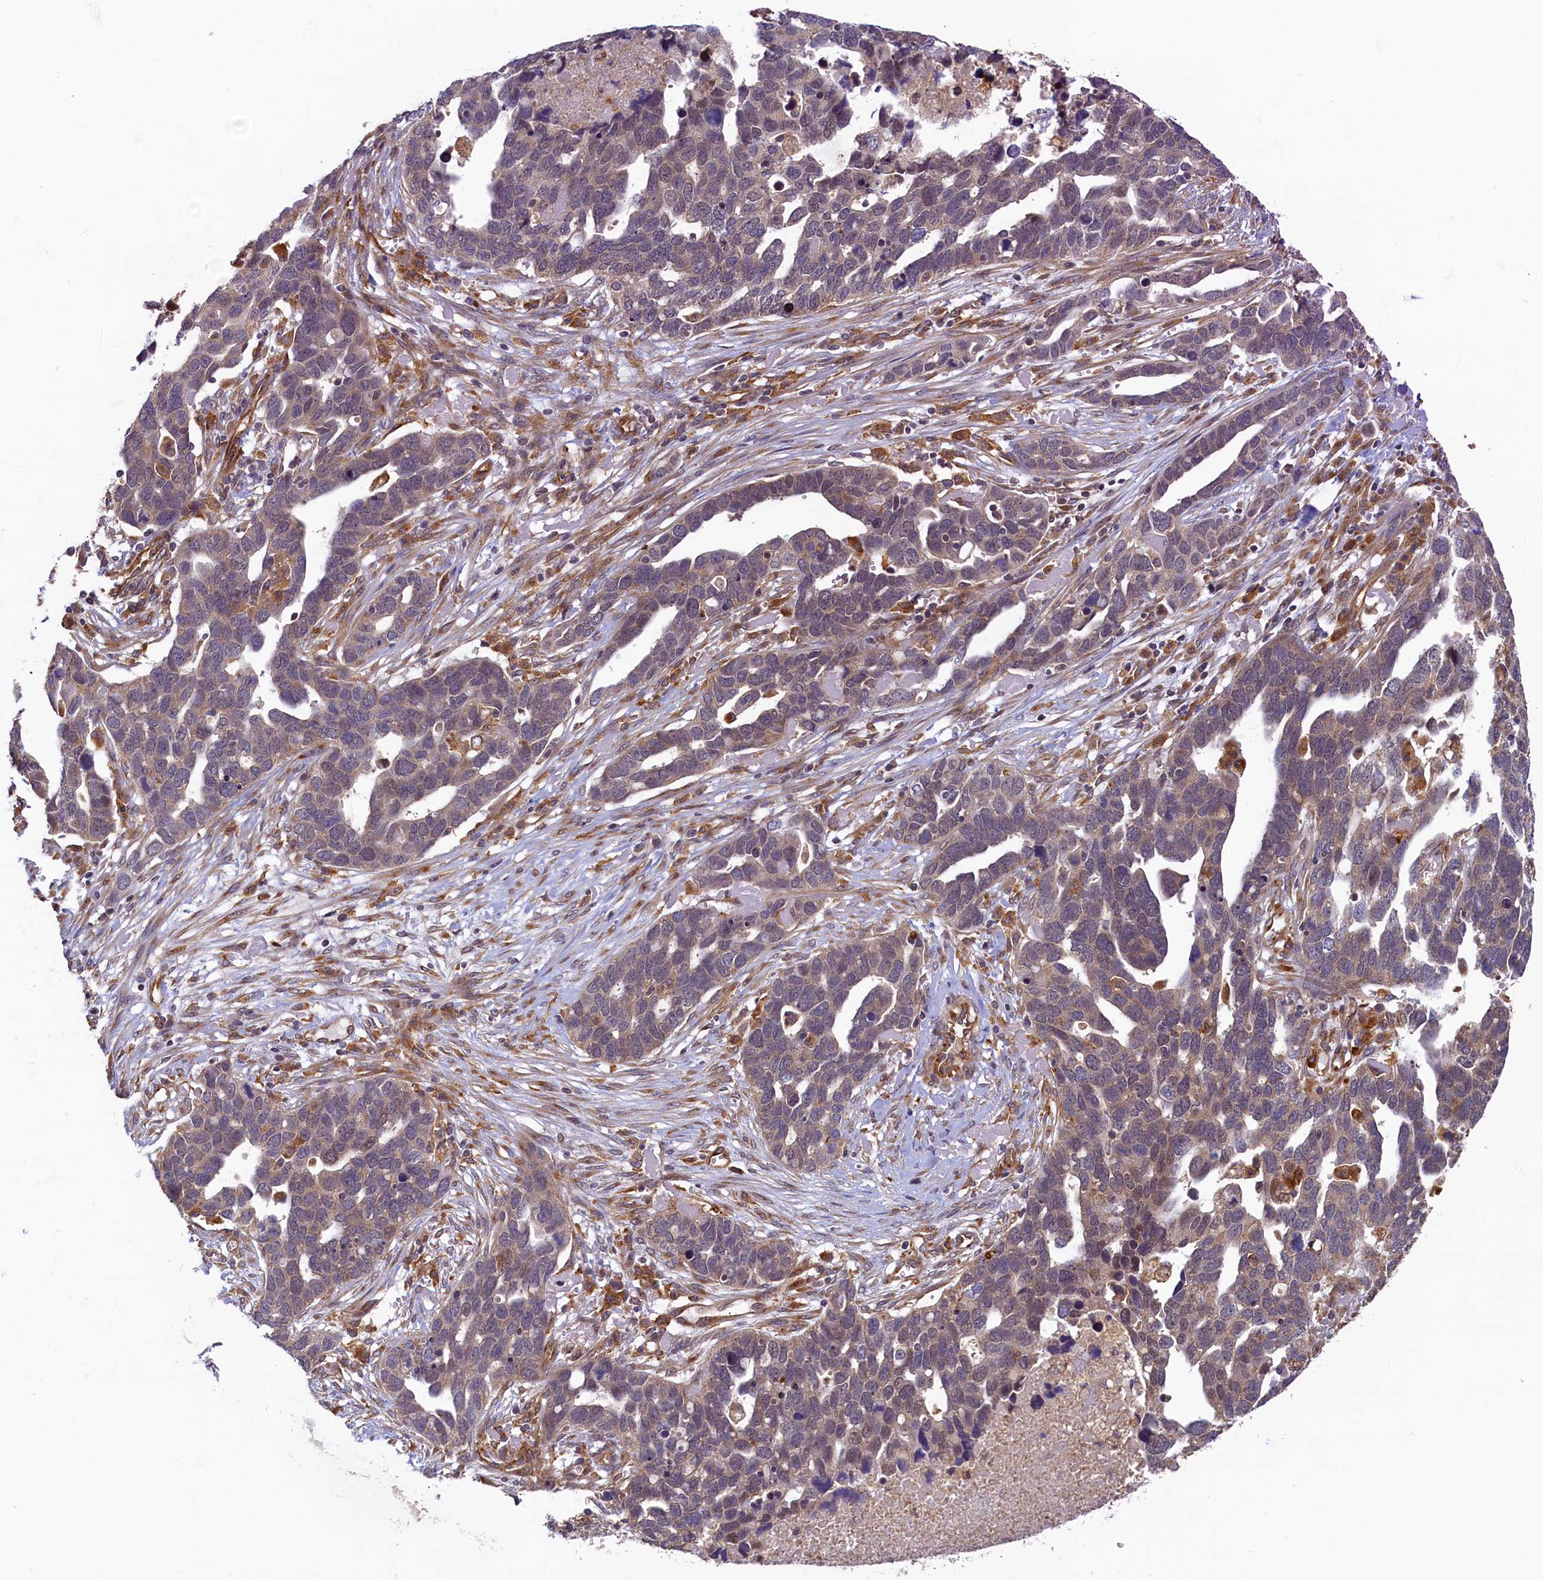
{"staining": {"intensity": "weak", "quantity": "<25%", "location": "nuclear"}, "tissue": "ovarian cancer", "cell_type": "Tumor cells", "image_type": "cancer", "snomed": [{"axis": "morphology", "description": "Cystadenocarcinoma, serous, NOS"}, {"axis": "topography", "description": "Ovary"}], "caption": "DAB (3,3'-diaminobenzidine) immunohistochemical staining of human ovarian serous cystadenocarcinoma shows no significant expression in tumor cells.", "gene": "STX12", "patient": {"sex": "female", "age": 54}}